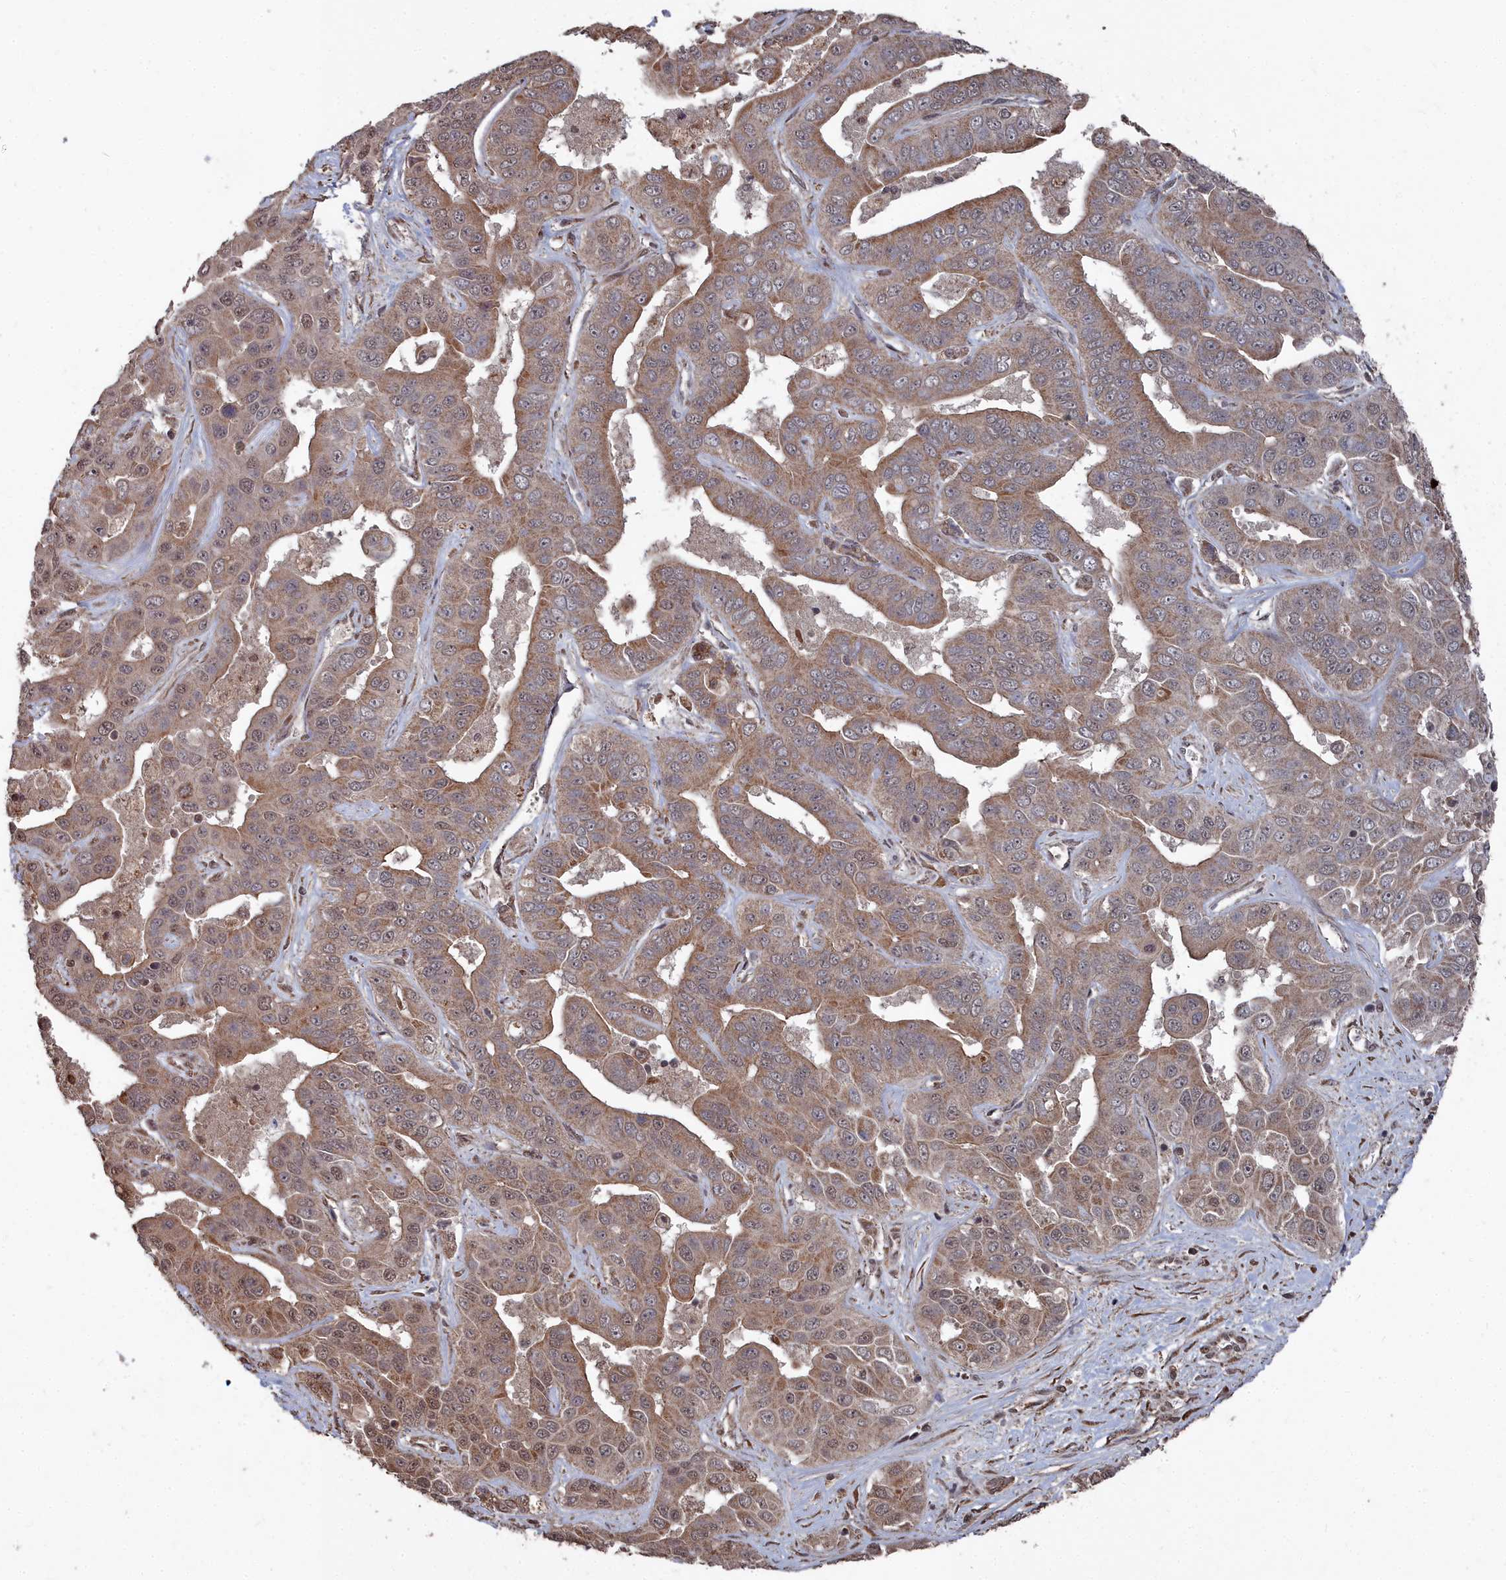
{"staining": {"intensity": "moderate", "quantity": ">75%", "location": "cytoplasmic/membranous,nuclear"}, "tissue": "liver cancer", "cell_type": "Tumor cells", "image_type": "cancer", "snomed": [{"axis": "morphology", "description": "Cholangiocarcinoma"}, {"axis": "topography", "description": "Liver"}], "caption": "Liver cancer (cholangiocarcinoma) stained with DAB (3,3'-diaminobenzidine) IHC shows medium levels of moderate cytoplasmic/membranous and nuclear staining in about >75% of tumor cells.", "gene": "CCNP", "patient": {"sex": "female", "age": 52}}